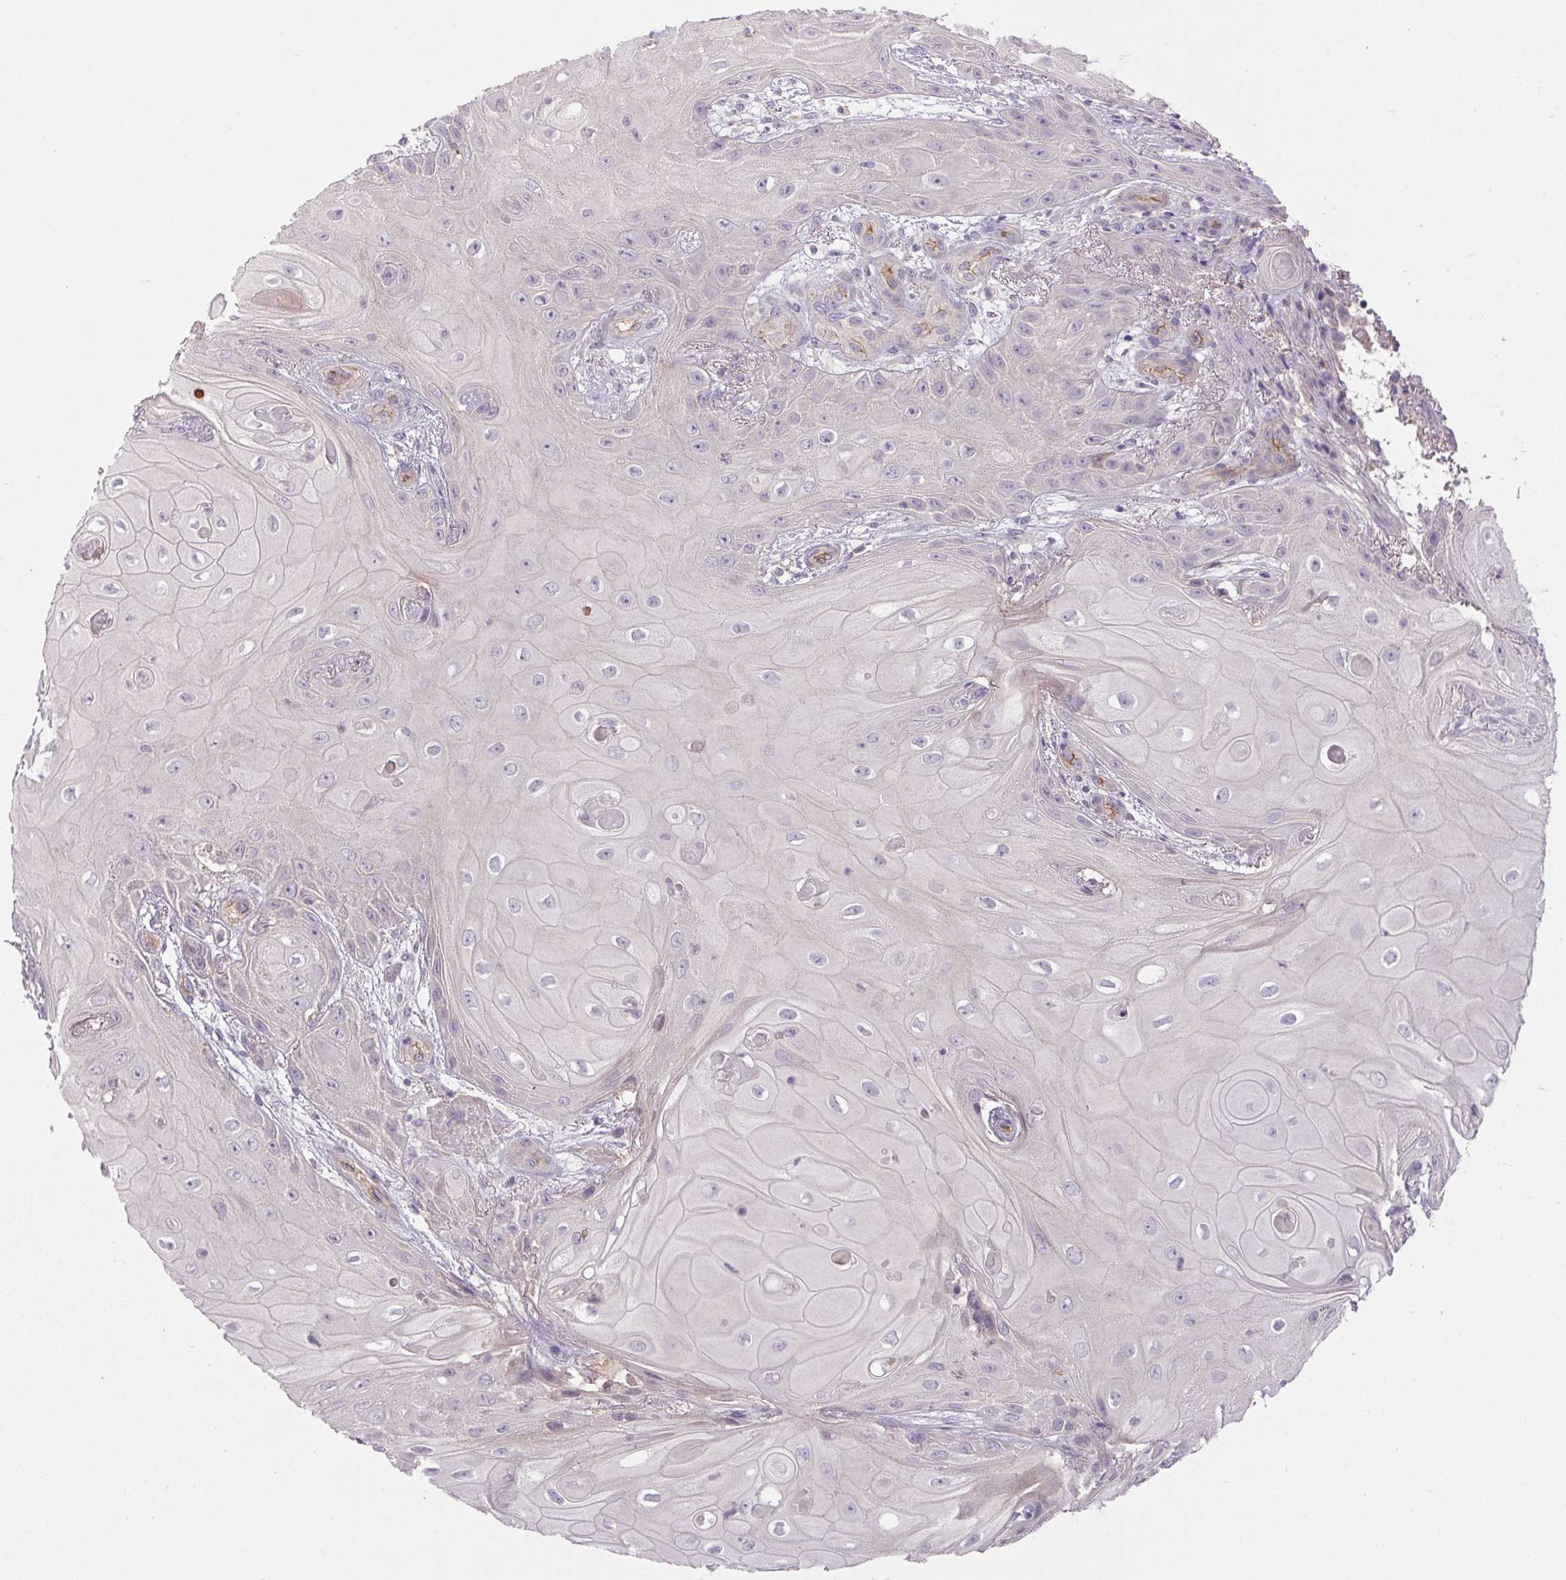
{"staining": {"intensity": "negative", "quantity": "none", "location": "none"}, "tissue": "skin cancer", "cell_type": "Tumor cells", "image_type": "cancer", "snomed": [{"axis": "morphology", "description": "Squamous cell carcinoma, NOS"}, {"axis": "topography", "description": "Skin"}], "caption": "DAB immunohistochemical staining of human skin squamous cell carcinoma reveals no significant positivity in tumor cells. (Immunohistochemistry, brightfield microscopy, high magnification).", "gene": "APOC4", "patient": {"sex": "male", "age": 62}}